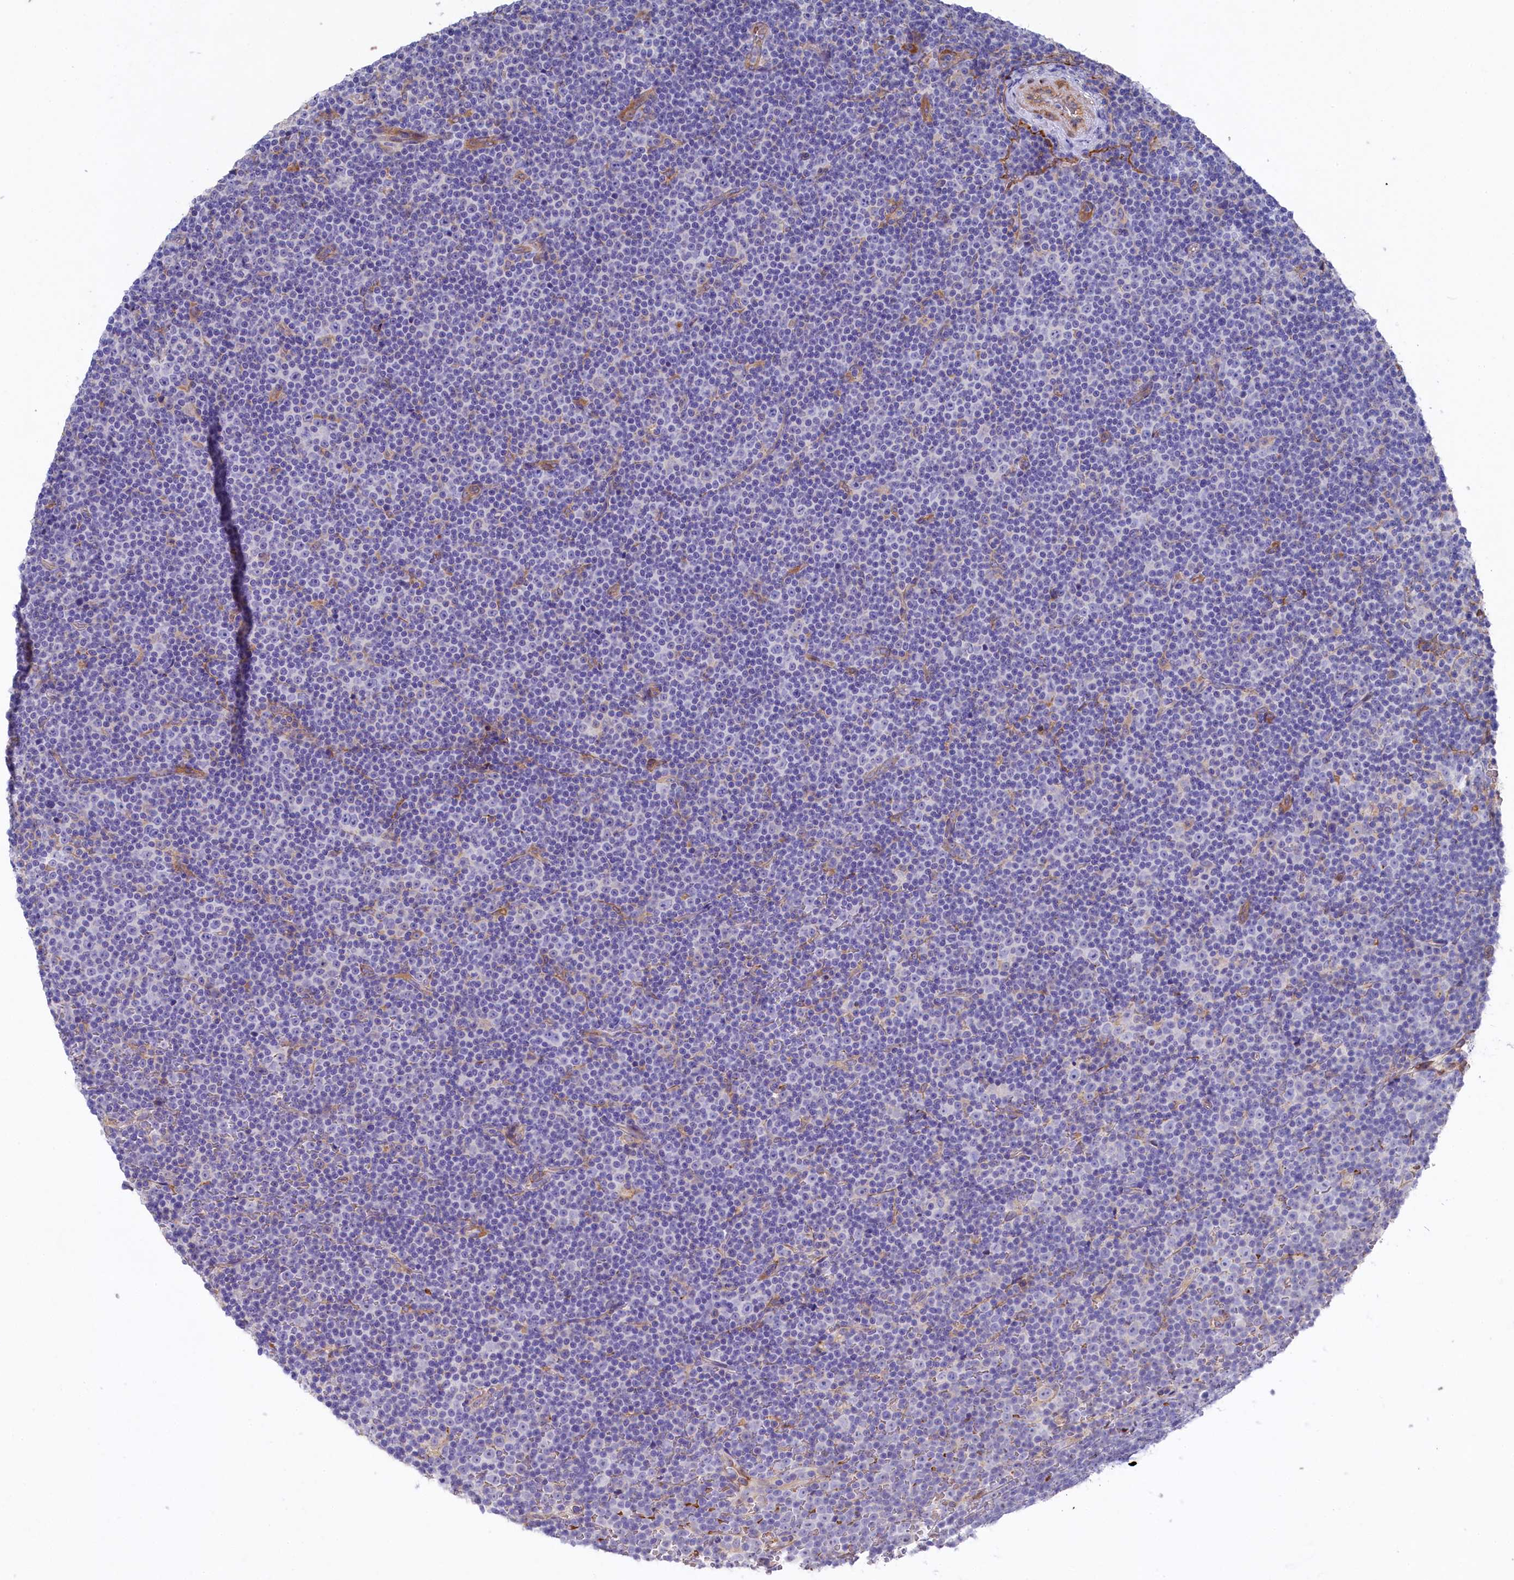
{"staining": {"intensity": "negative", "quantity": "none", "location": "none"}, "tissue": "lymphoma", "cell_type": "Tumor cells", "image_type": "cancer", "snomed": [{"axis": "morphology", "description": "Malignant lymphoma, non-Hodgkin's type, Low grade"}, {"axis": "topography", "description": "Lymph node"}], "caption": "This is a photomicrograph of immunohistochemistry staining of malignant lymphoma, non-Hodgkin's type (low-grade), which shows no positivity in tumor cells. (Brightfield microscopy of DAB (3,3'-diaminobenzidine) IHC at high magnification).", "gene": "LHFPL4", "patient": {"sex": "female", "age": 67}}